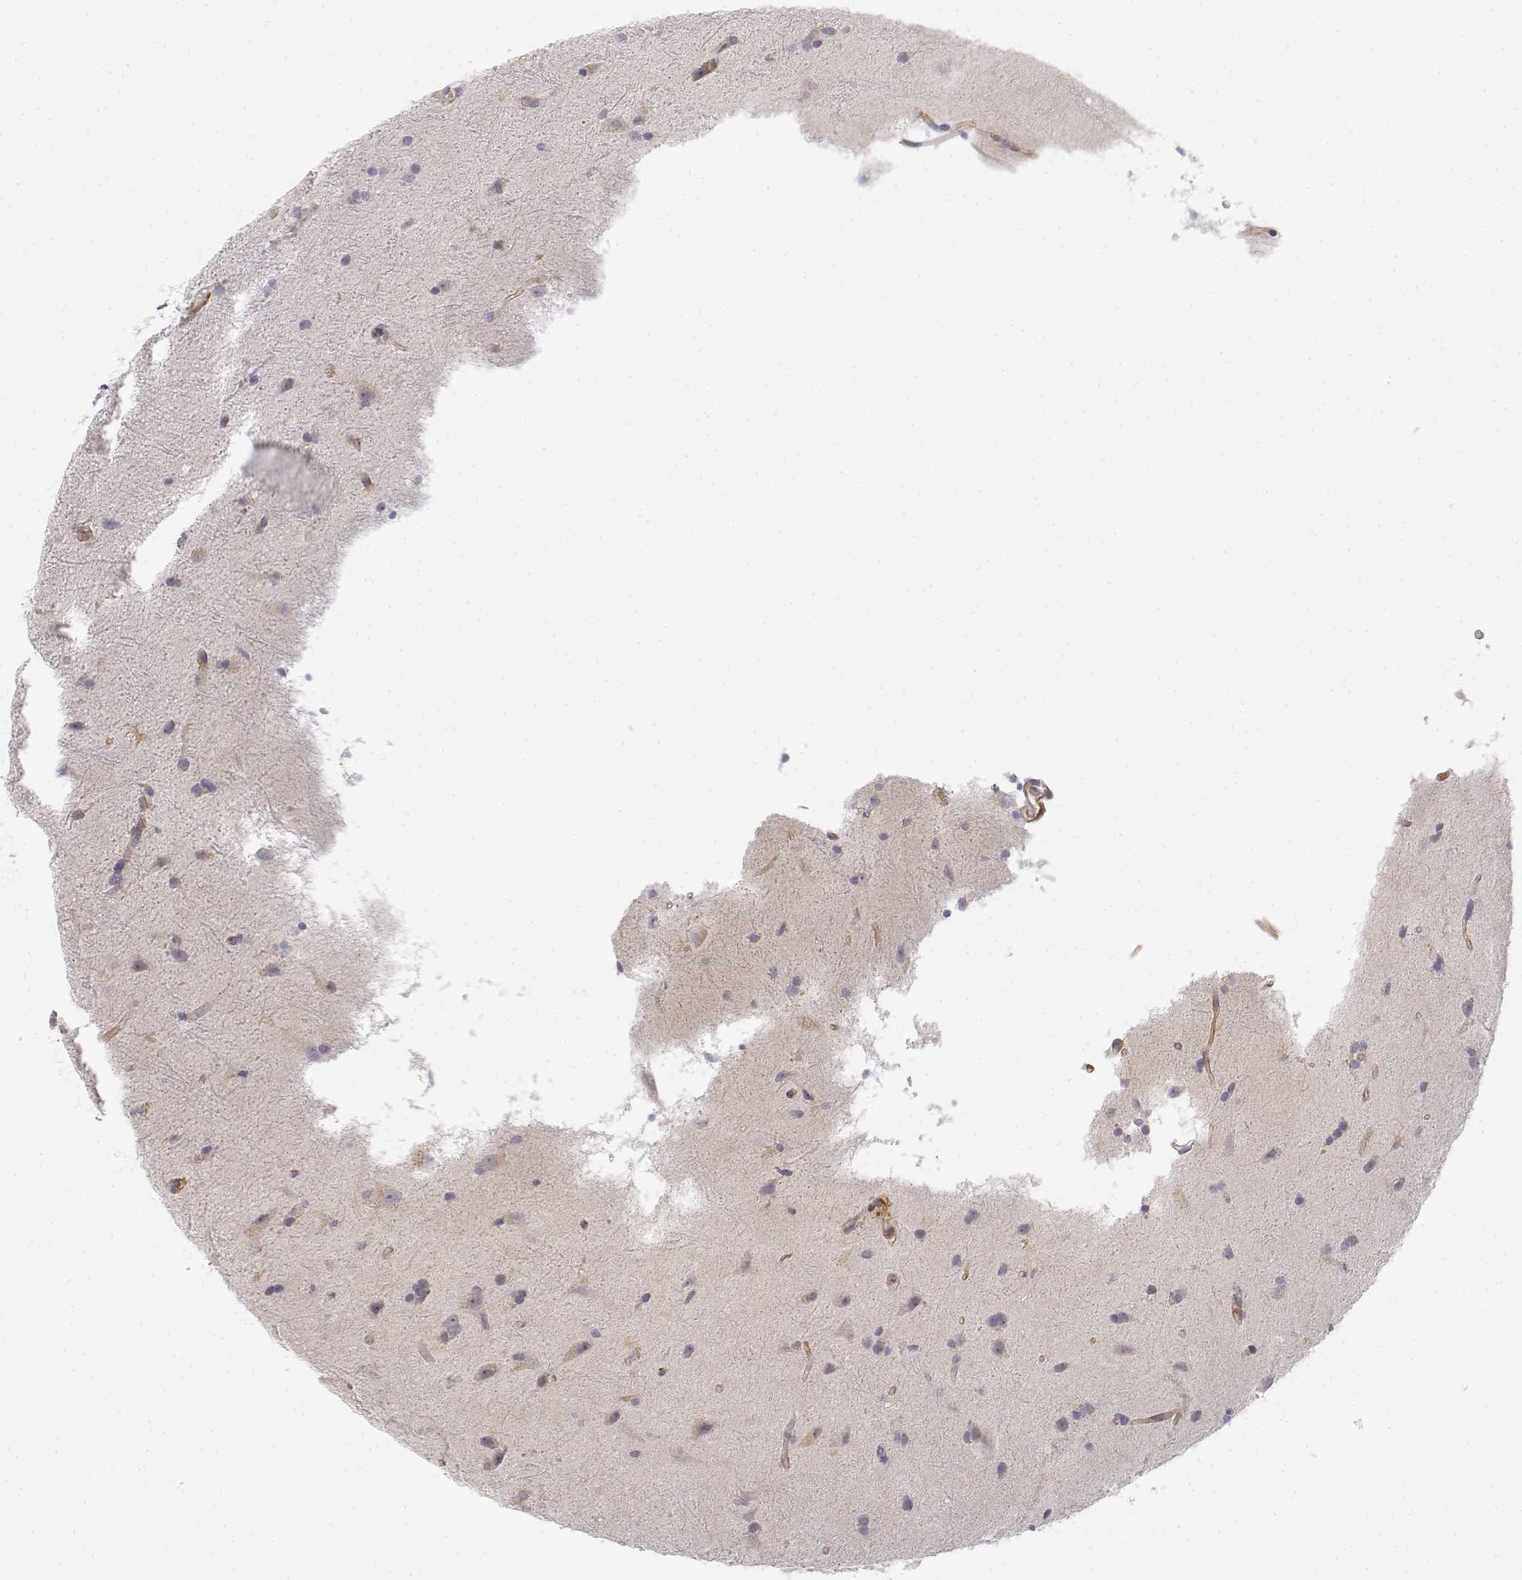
{"staining": {"intensity": "negative", "quantity": "none", "location": "none"}, "tissue": "glioma", "cell_type": "Tumor cells", "image_type": "cancer", "snomed": [{"axis": "morphology", "description": "Glioma, malignant, Low grade"}, {"axis": "topography", "description": "Brain"}], "caption": "An immunohistochemistry (IHC) micrograph of malignant low-grade glioma is shown. There is no staining in tumor cells of malignant low-grade glioma.", "gene": "CD14", "patient": {"sex": "male", "age": 58}}